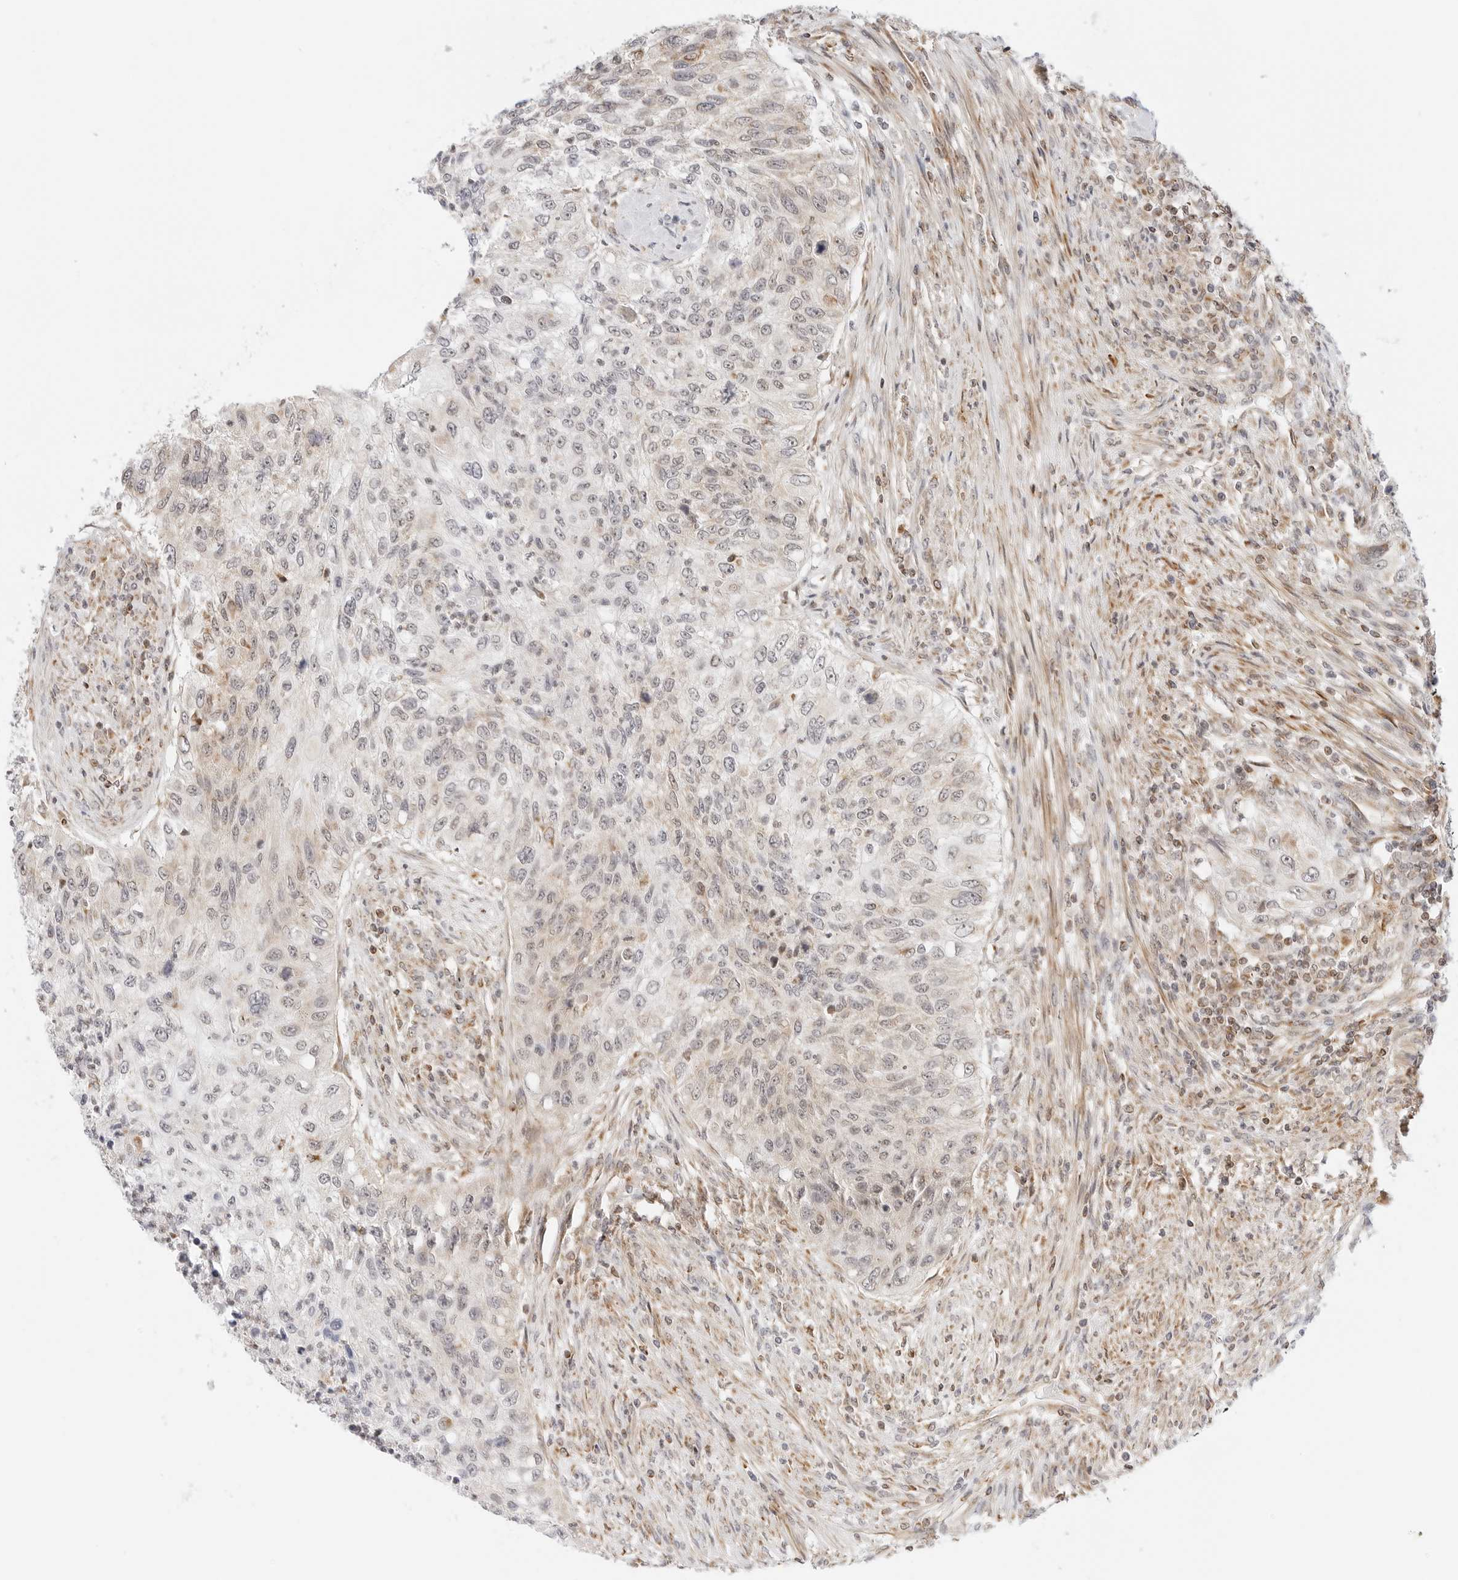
{"staining": {"intensity": "weak", "quantity": "<25%", "location": "cytoplasmic/membranous"}, "tissue": "urothelial cancer", "cell_type": "Tumor cells", "image_type": "cancer", "snomed": [{"axis": "morphology", "description": "Urothelial carcinoma, High grade"}, {"axis": "topography", "description": "Urinary bladder"}], "caption": "High-grade urothelial carcinoma was stained to show a protein in brown. There is no significant expression in tumor cells.", "gene": "GORAB", "patient": {"sex": "female", "age": 60}}